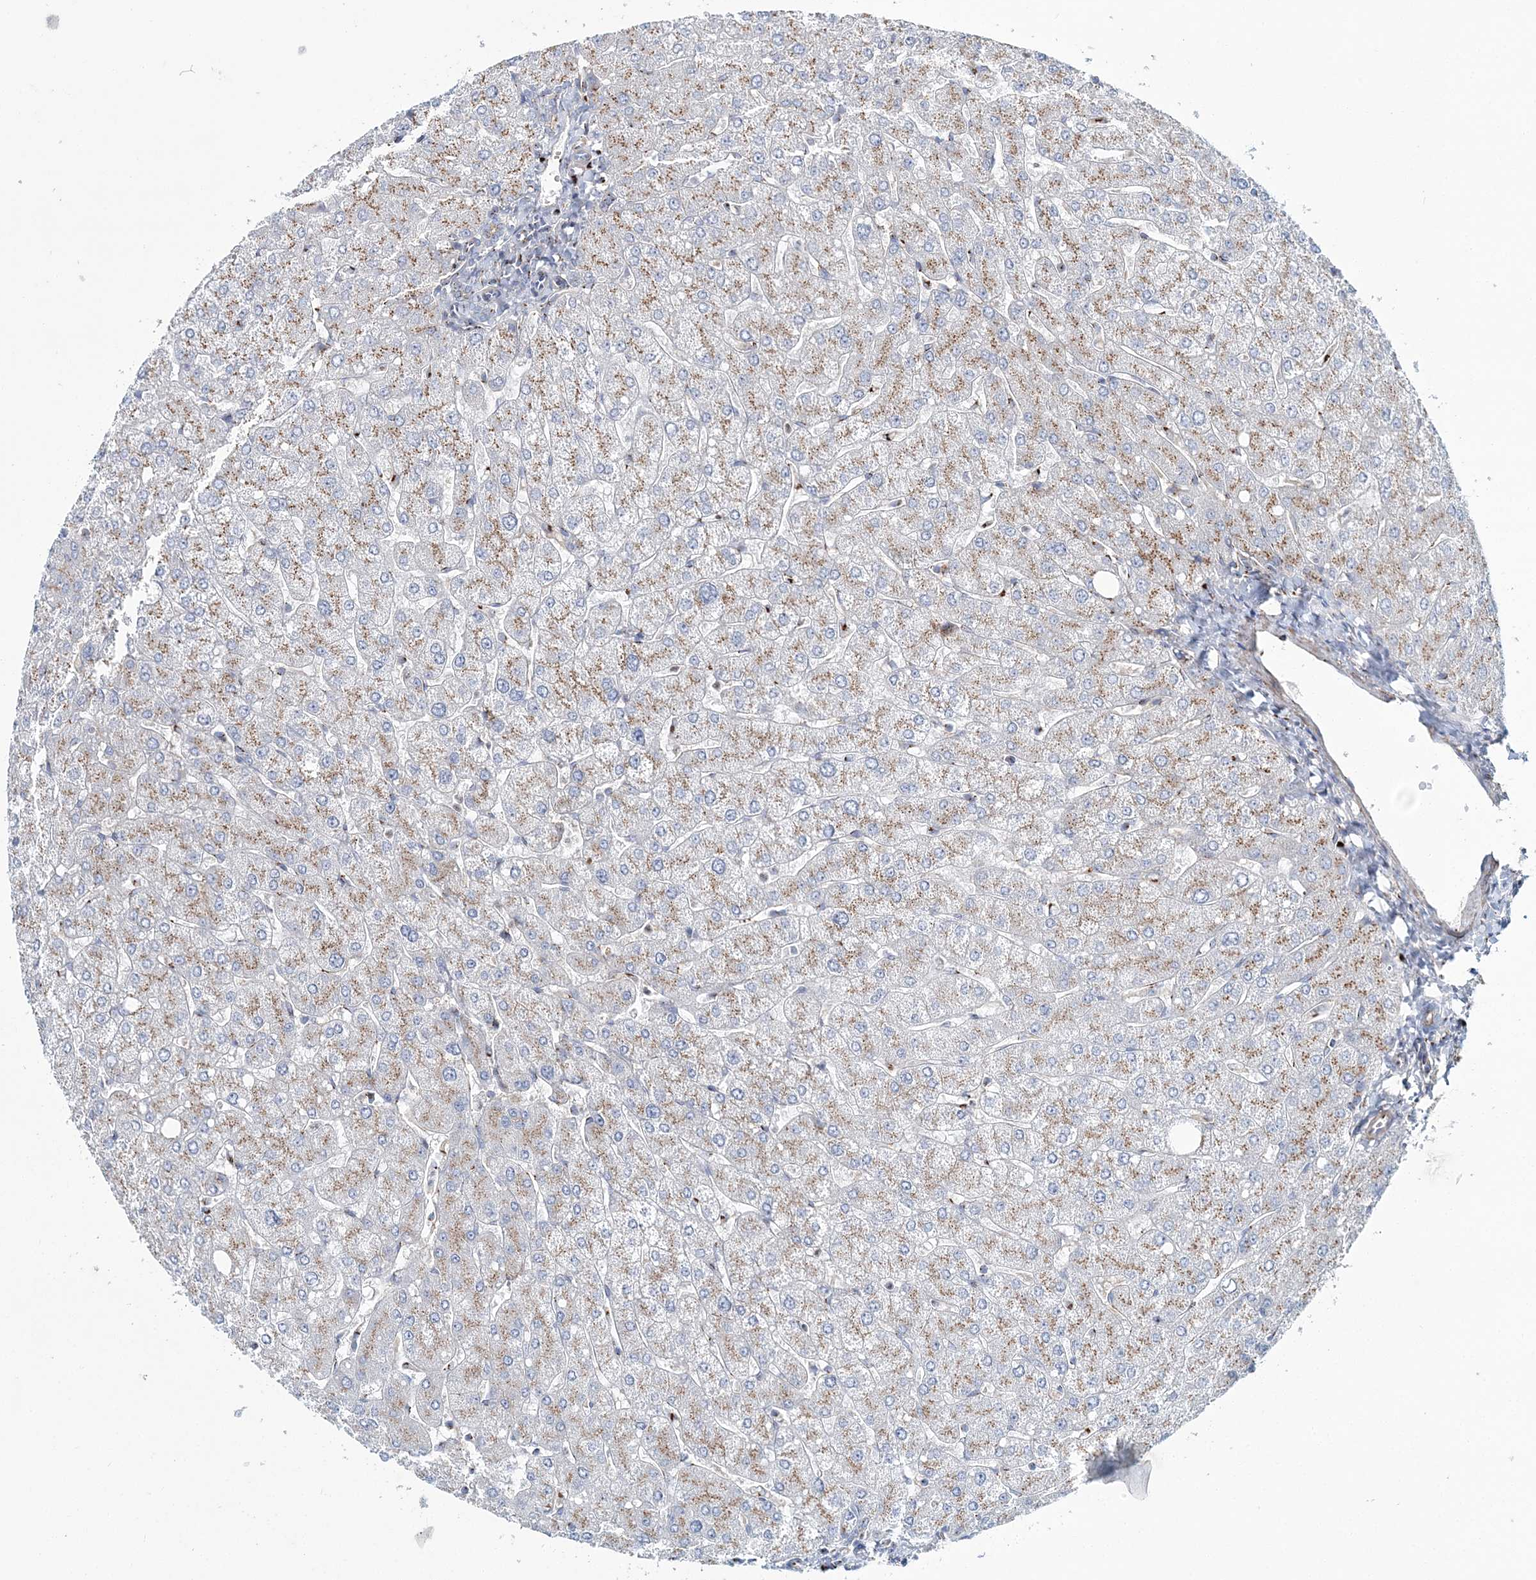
{"staining": {"intensity": "negative", "quantity": "none", "location": "none"}, "tissue": "liver", "cell_type": "Cholangiocytes", "image_type": "normal", "snomed": [{"axis": "morphology", "description": "Normal tissue, NOS"}, {"axis": "topography", "description": "Liver"}], "caption": "IHC image of normal human liver stained for a protein (brown), which shows no staining in cholangiocytes. (Immunohistochemistry, brightfield microscopy, high magnification).", "gene": "MAN1A2", "patient": {"sex": "male", "age": 55}}